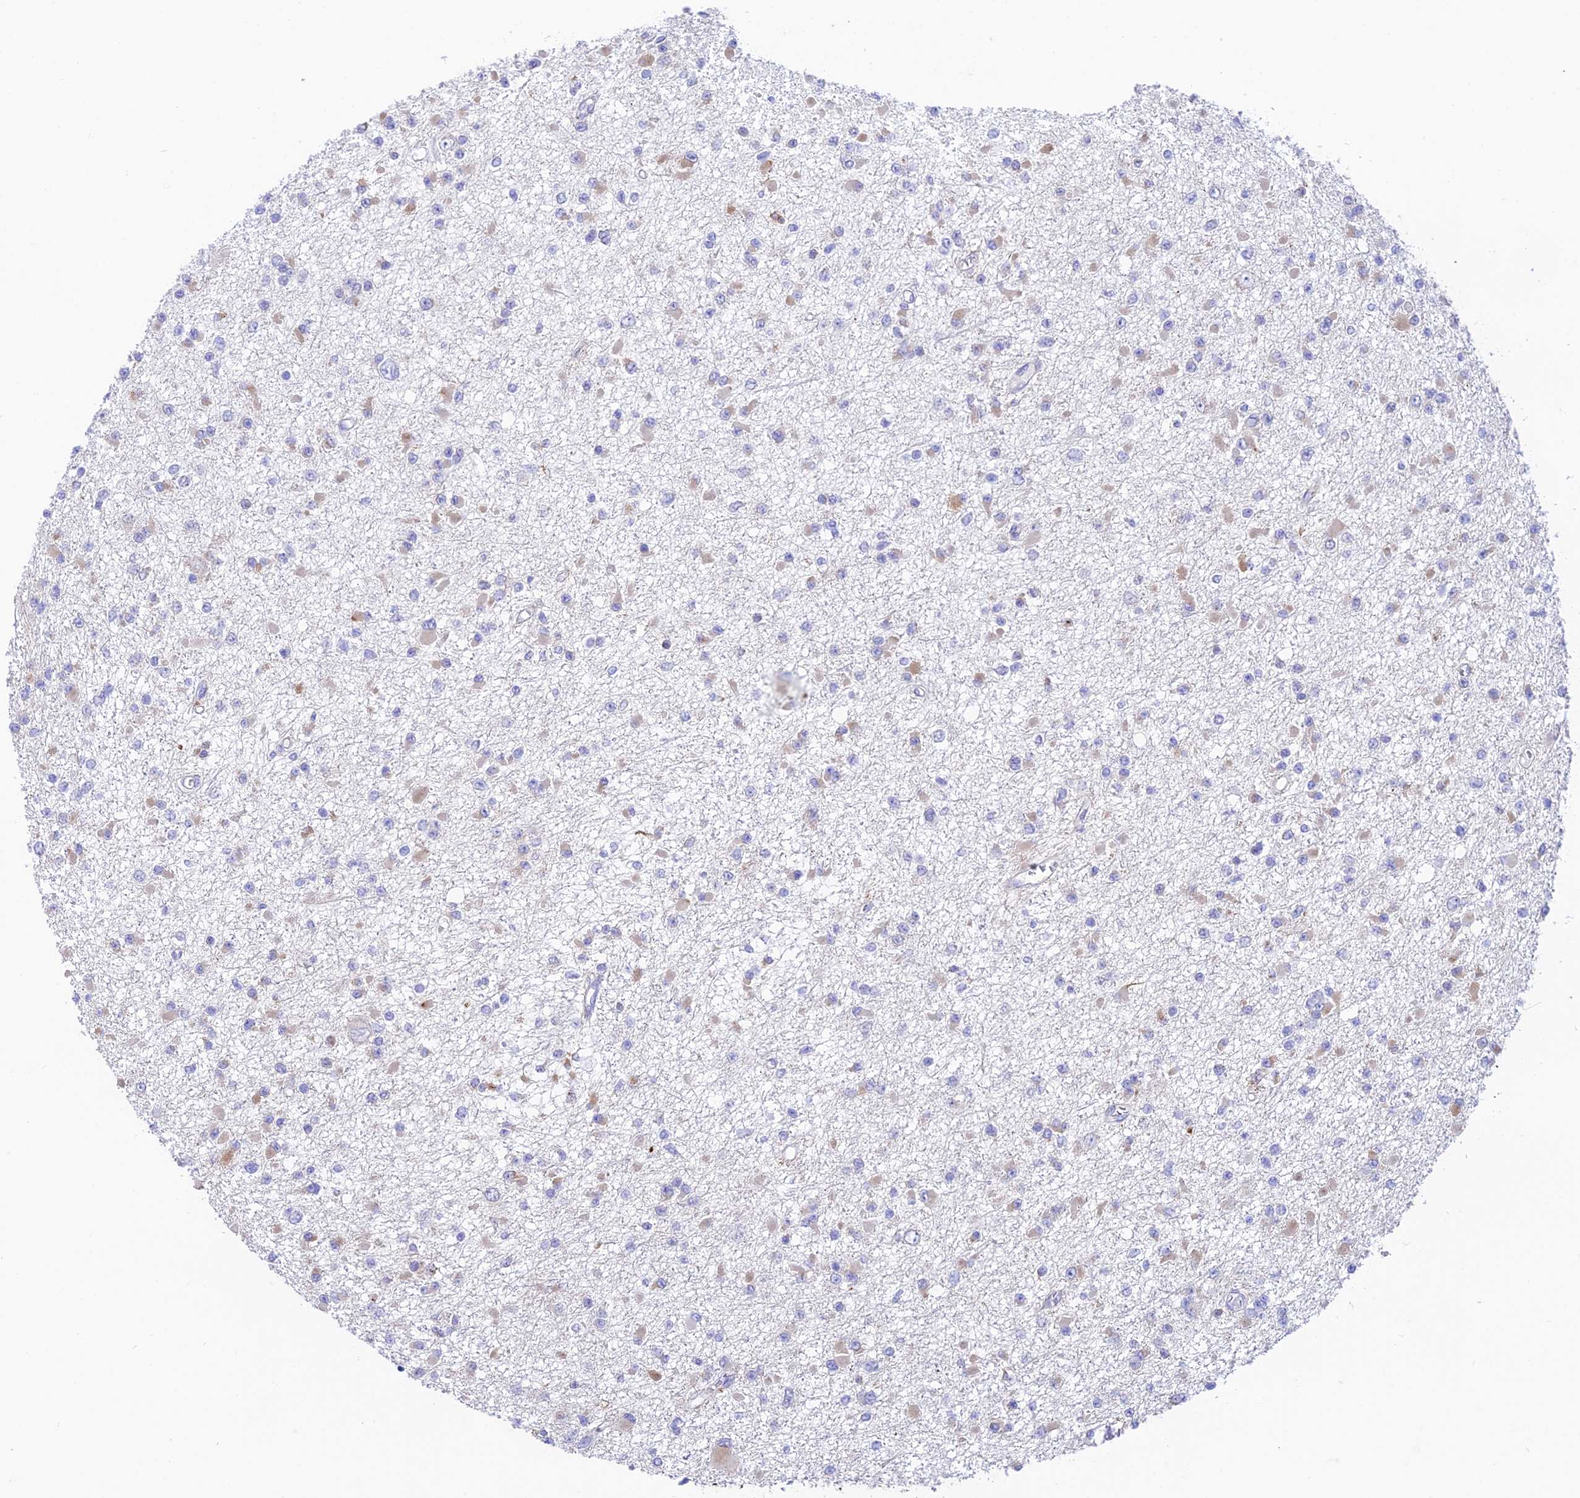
{"staining": {"intensity": "weak", "quantity": "<25%", "location": "cytoplasmic/membranous"}, "tissue": "glioma", "cell_type": "Tumor cells", "image_type": "cancer", "snomed": [{"axis": "morphology", "description": "Glioma, malignant, Low grade"}, {"axis": "topography", "description": "Brain"}], "caption": "The image exhibits no staining of tumor cells in glioma.", "gene": "TUBGCP6", "patient": {"sex": "female", "age": 22}}